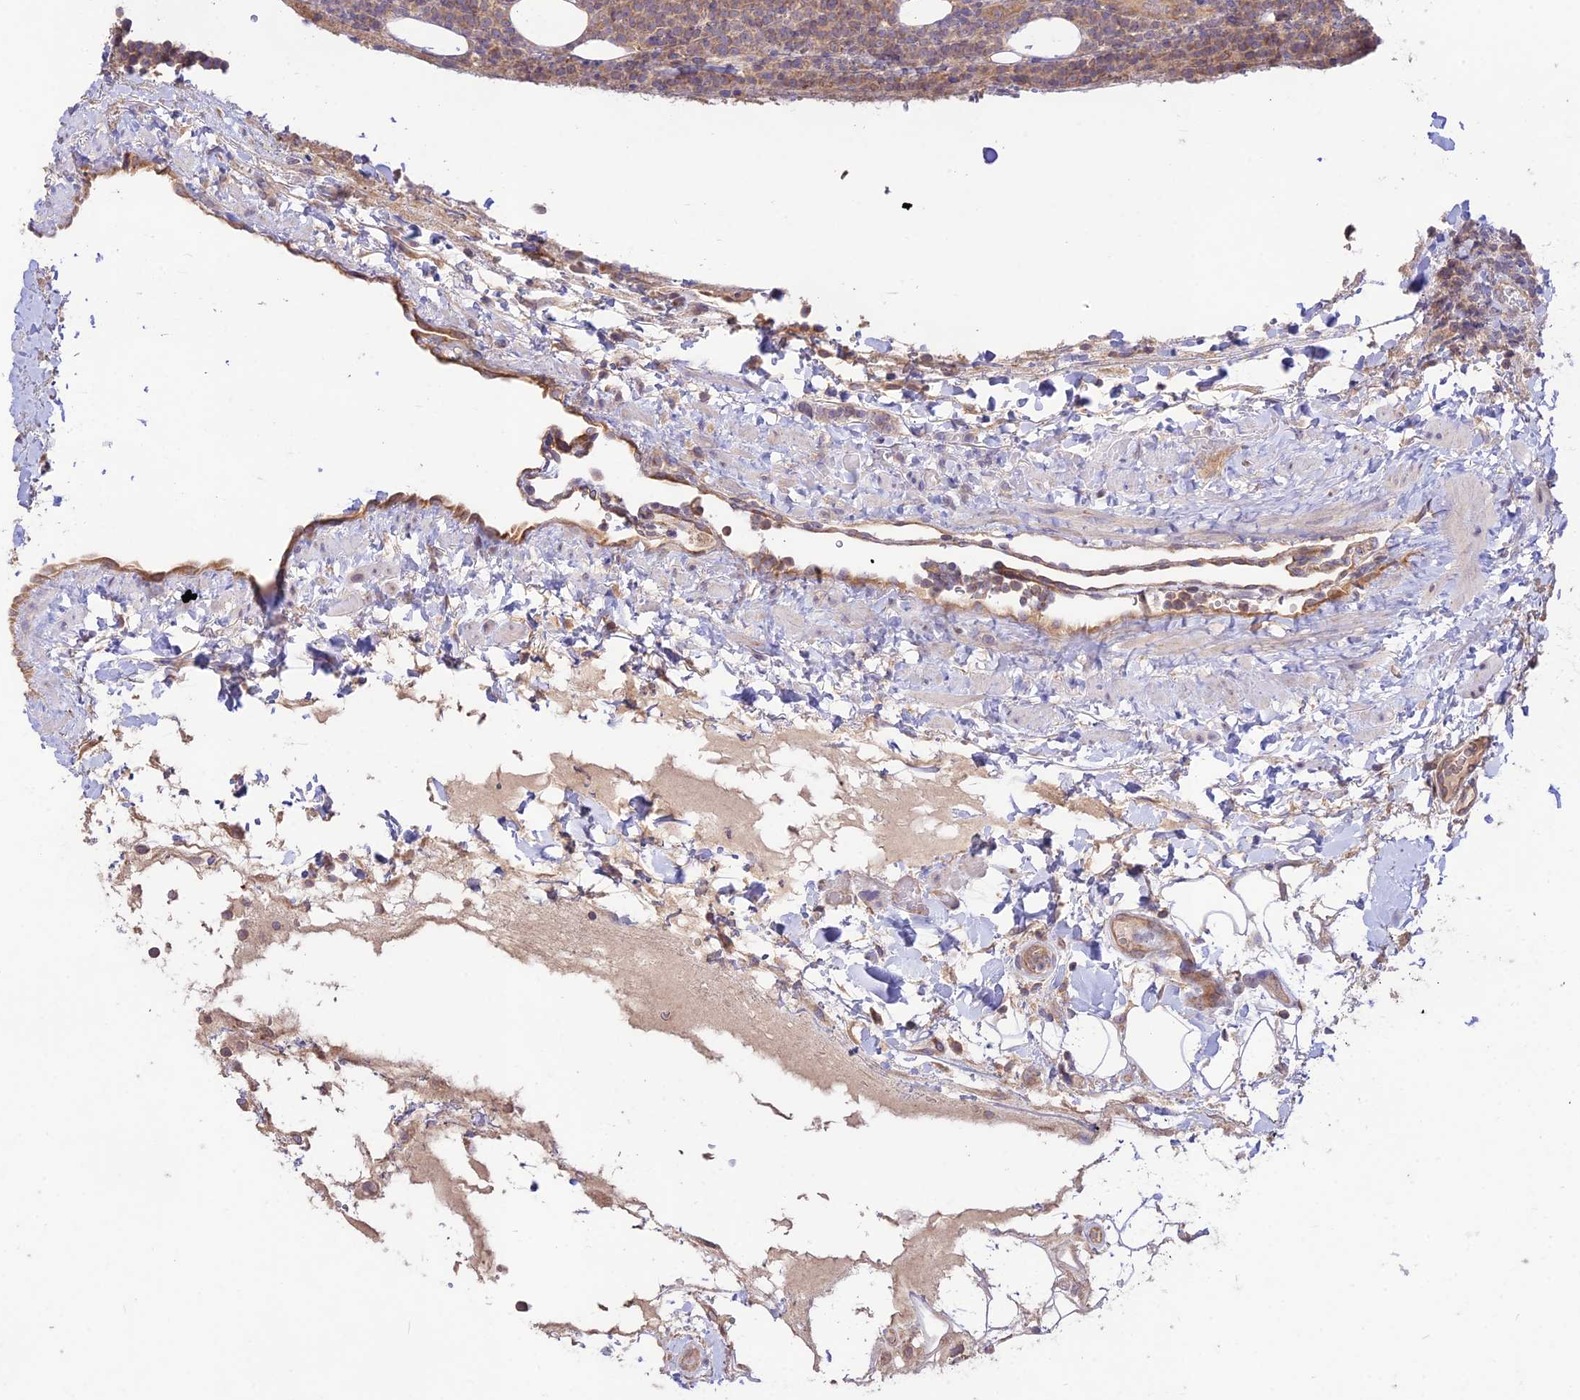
{"staining": {"intensity": "weak", "quantity": ">75%", "location": "cytoplasmic/membranous"}, "tissue": "lymphoma", "cell_type": "Tumor cells", "image_type": "cancer", "snomed": [{"axis": "morphology", "description": "Malignant lymphoma, non-Hodgkin's type, High grade"}, {"axis": "topography", "description": "Lymph node"}], "caption": "Protein expression analysis of high-grade malignant lymphoma, non-Hodgkin's type exhibits weak cytoplasmic/membranous staining in approximately >75% of tumor cells.", "gene": "TMEM259", "patient": {"sex": "male", "age": 61}}